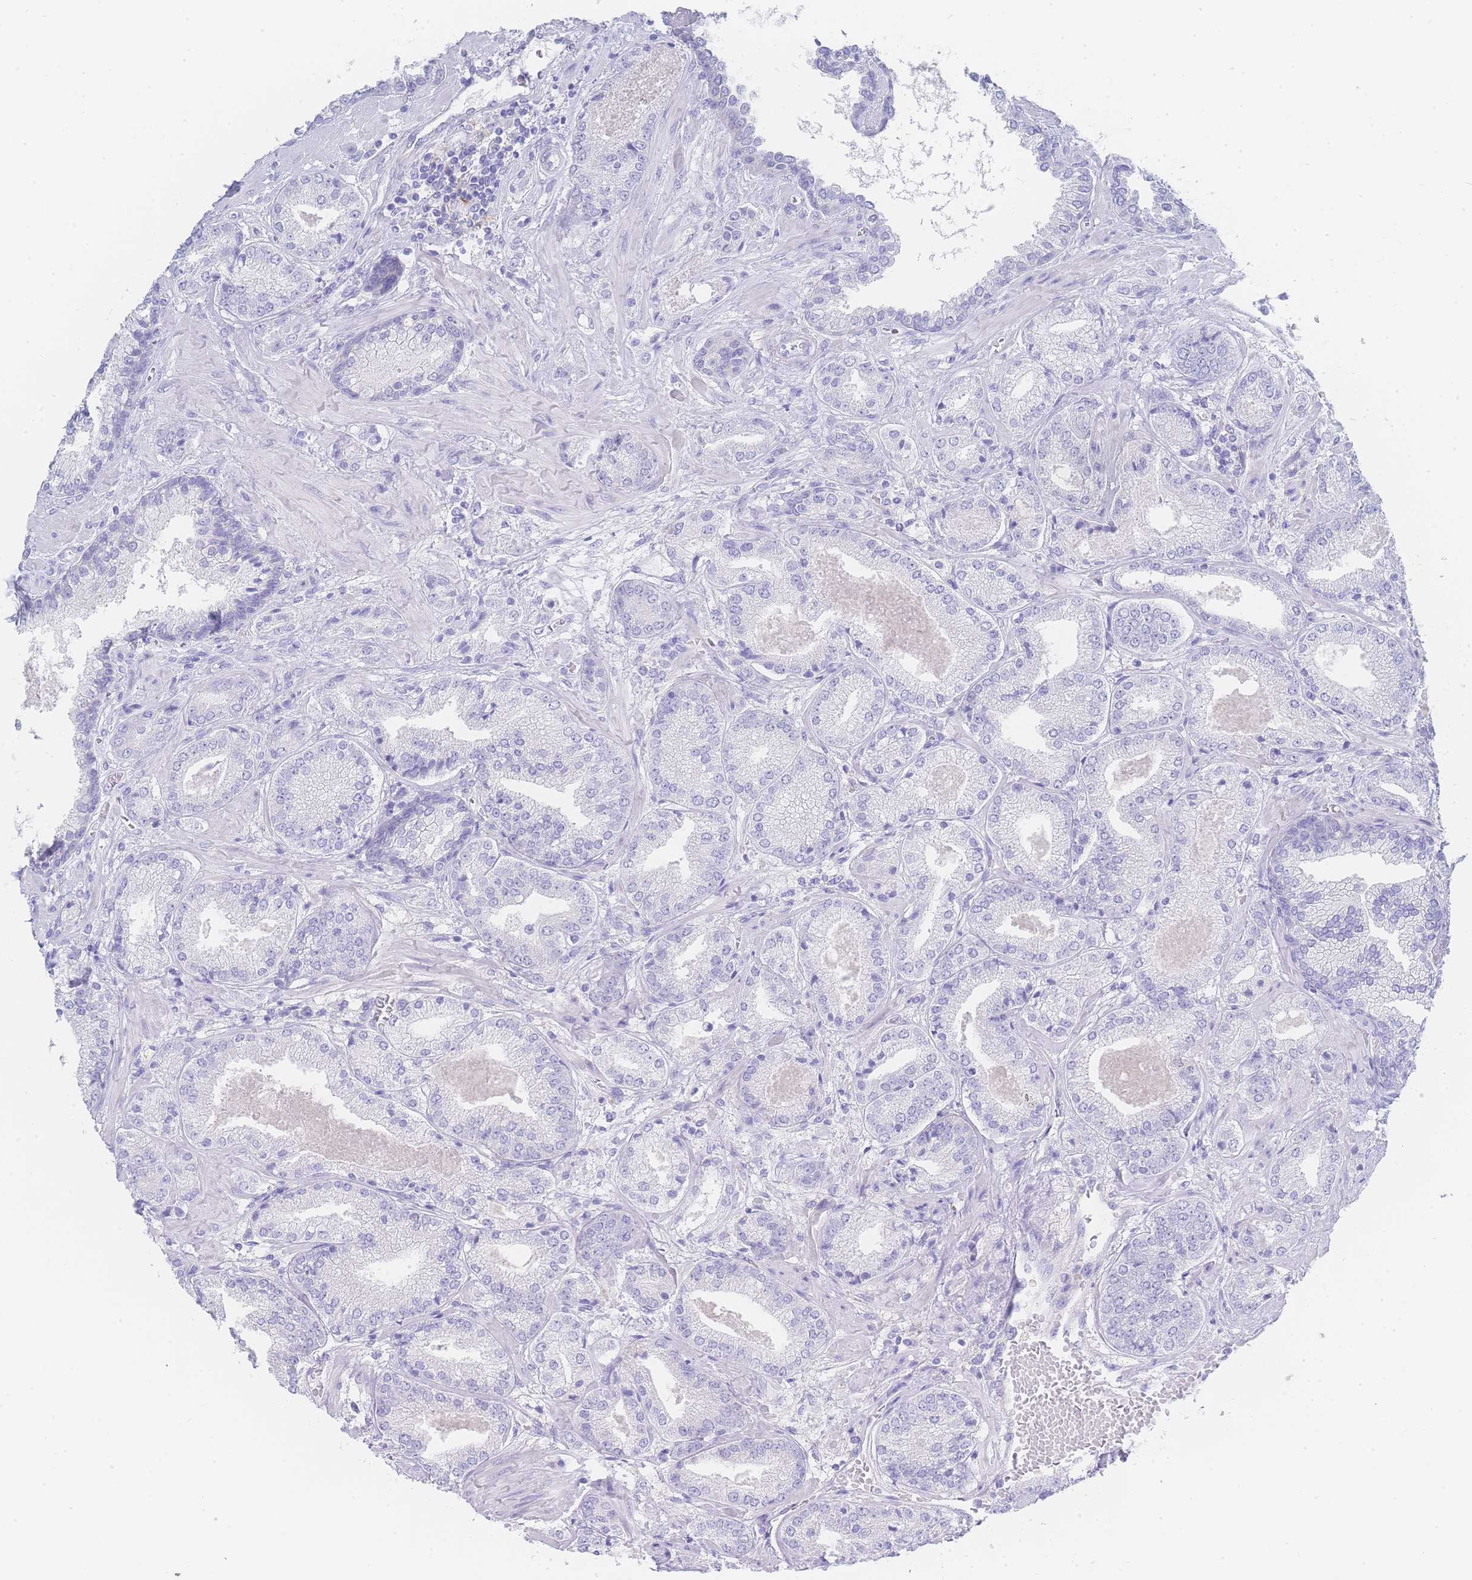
{"staining": {"intensity": "negative", "quantity": "none", "location": "none"}, "tissue": "prostate cancer", "cell_type": "Tumor cells", "image_type": "cancer", "snomed": [{"axis": "morphology", "description": "Adenocarcinoma, High grade"}, {"axis": "topography", "description": "Prostate"}], "caption": "A micrograph of prostate cancer (high-grade adenocarcinoma) stained for a protein reveals no brown staining in tumor cells.", "gene": "LZTFL1", "patient": {"sex": "male", "age": 63}}